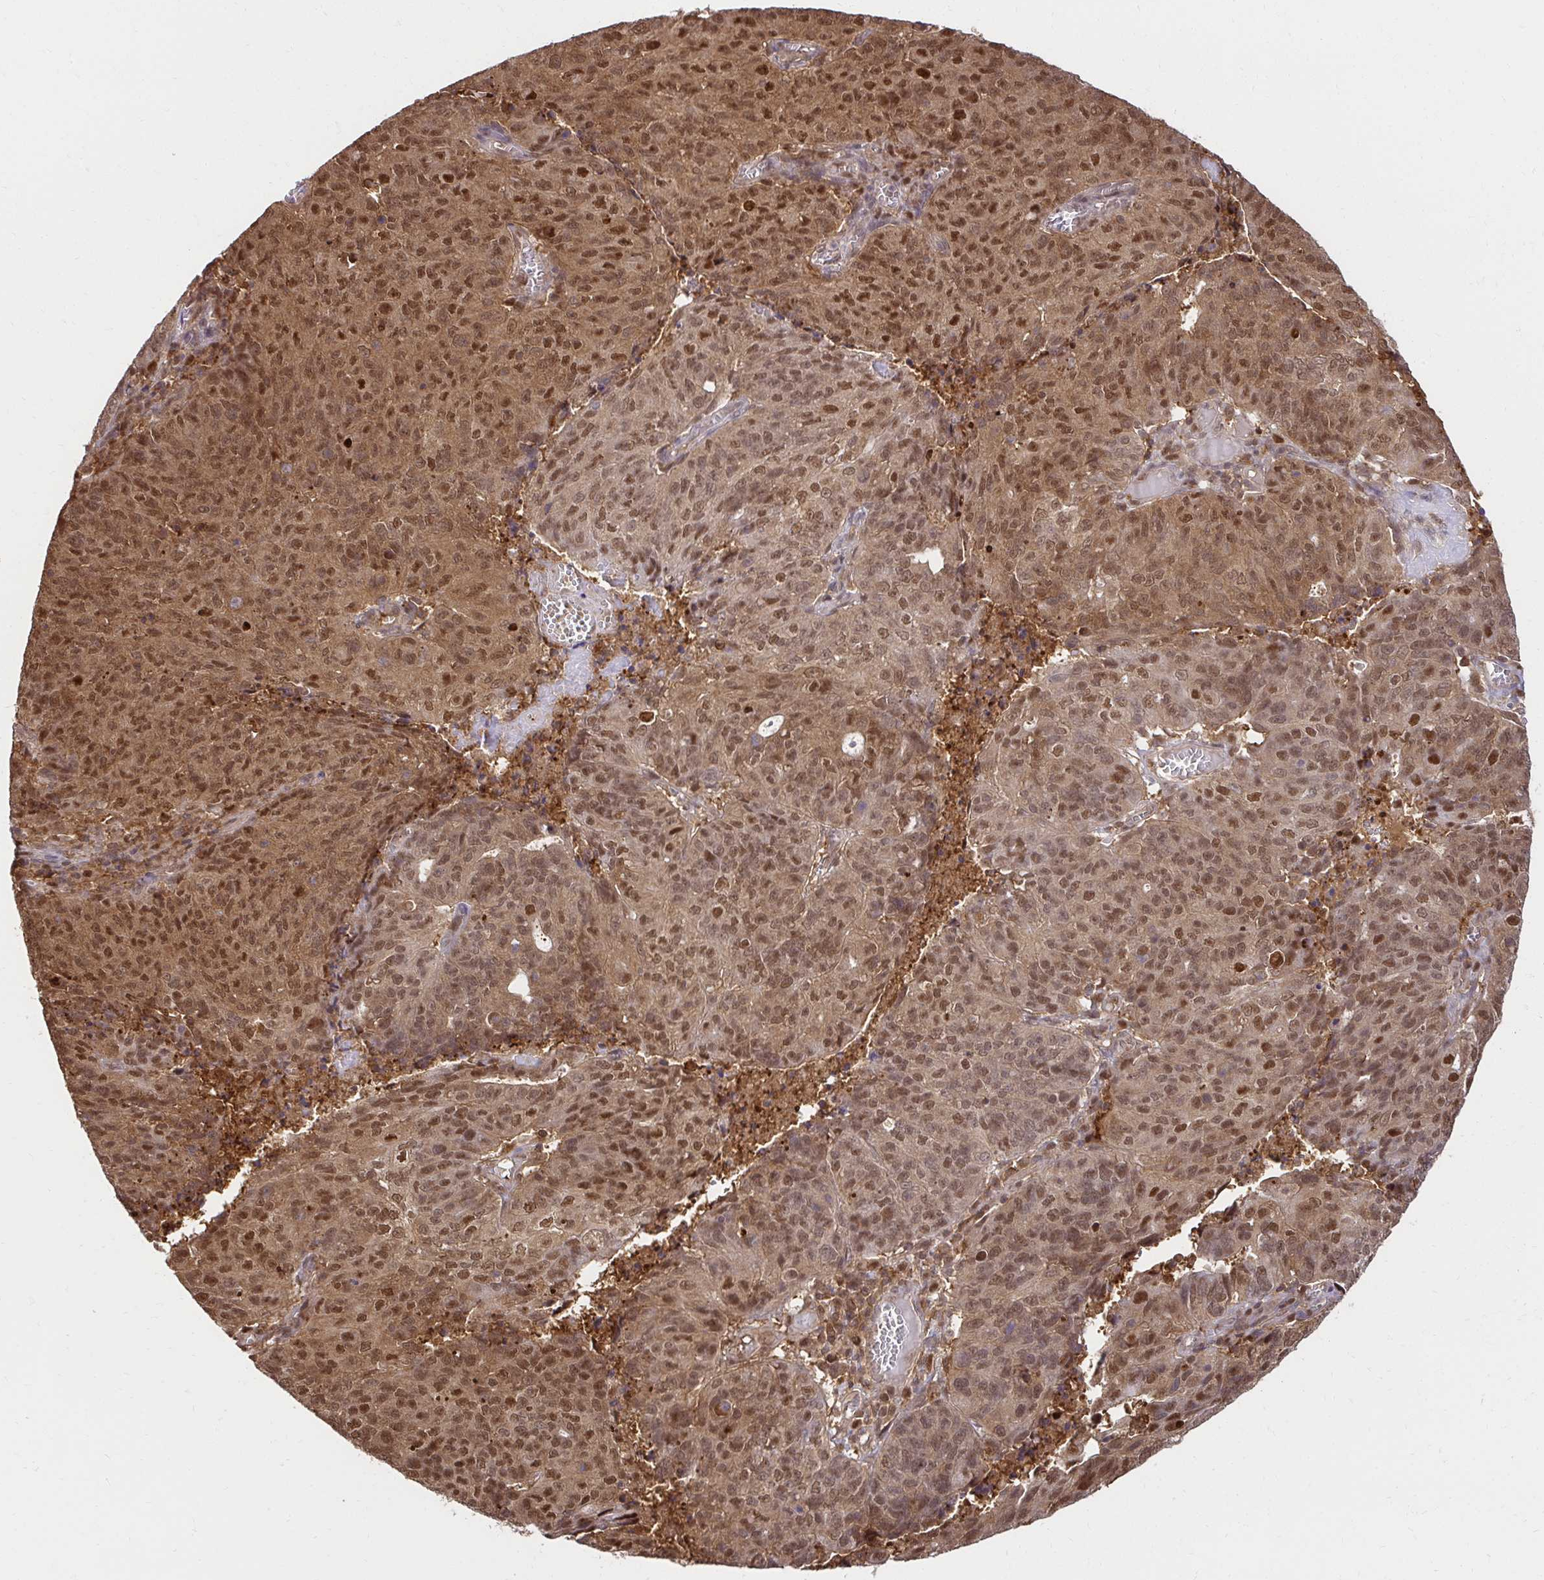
{"staining": {"intensity": "moderate", "quantity": ">75%", "location": "cytoplasmic/membranous,nuclear"}, "tissue": "endometrial cancer", "cell_type": "Tumor cells", "image_type": "cancer", "snomed": [{"axis": "morphology", "description": "Adenocarcinoma, NOS"}, {"axis": "topography", "description": "Endometrium"}], "caption": "The micrograph shows a brown stain indicating the presence of a protein in the cytoplasmic/membranous and nuclear of tumor cells in endometrial adenocarcinoma. (Brightfield microscopy of DAB IHC at high magnification).", "gene": "PSMA4", "patient": {"sex": "female", "age": 82}}